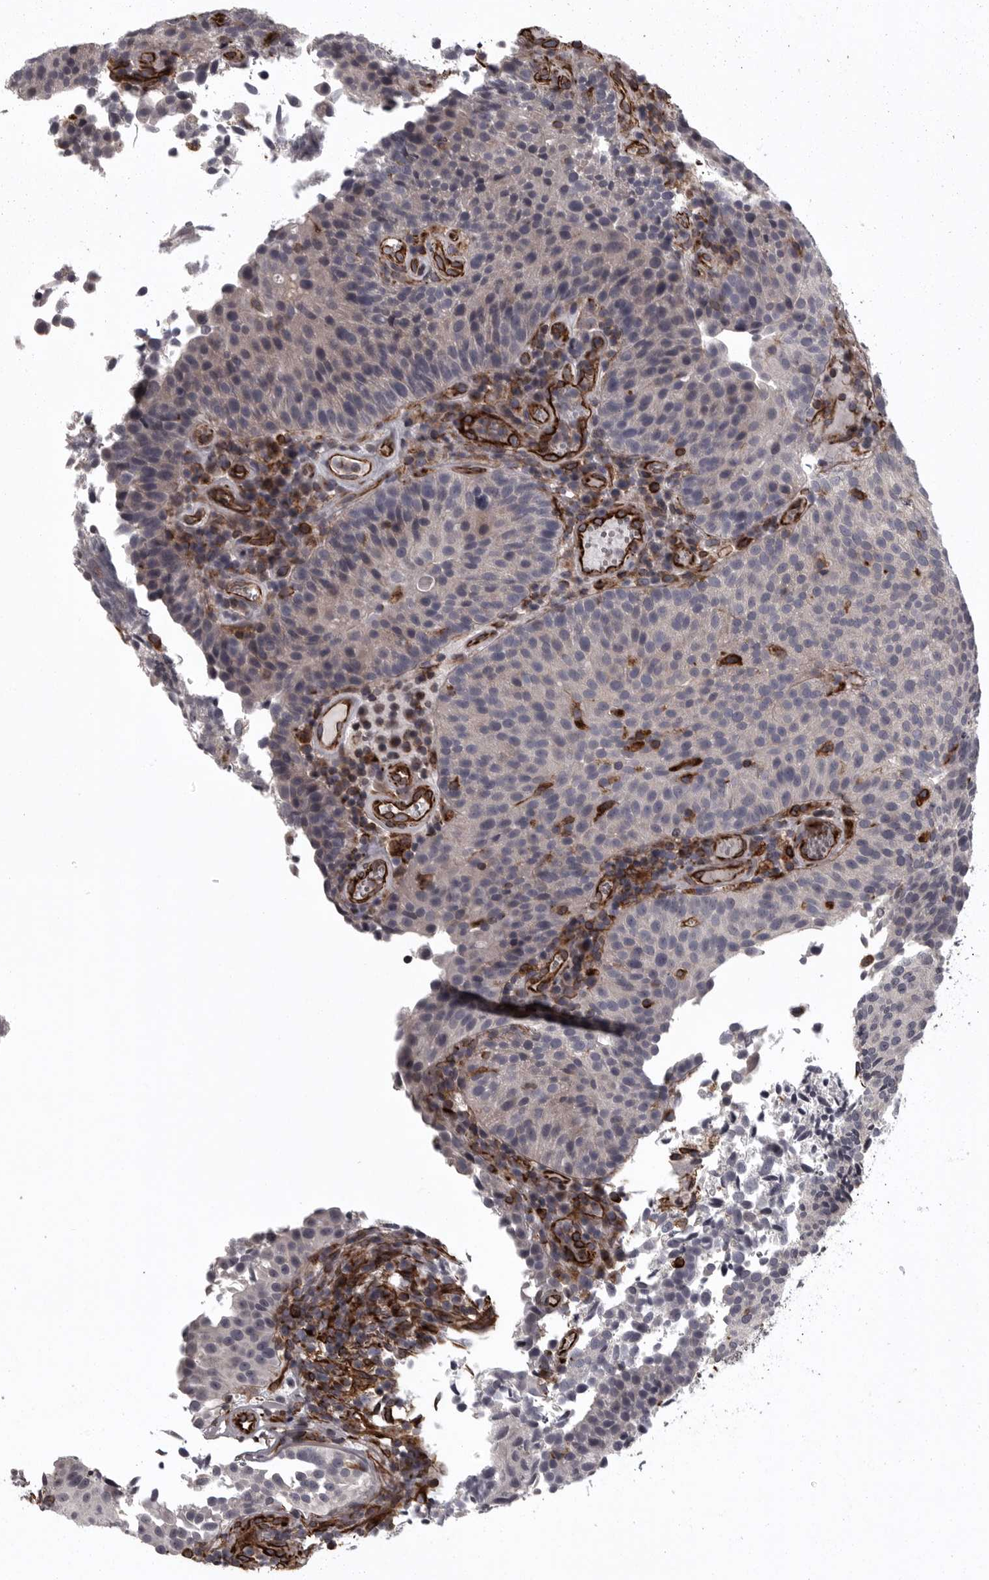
{"staining": {"intensity": "negative", "quantity": "none", "location": "none"}, "tissue": "urothelial cancer", "cell_type": "Tumor cells", "image_type": "cancer", "snomed": [{"axis": "morphology", "description": "Urothelial carcinoma, Low grade"}, {"axis": "topography", "description": "Urinary bladder"}], "caption": "Low-grade urothelial carcinoma stained for a protein using IHC shows no staining tumor cells.", "gene": "FAAP100", "patient": {"sex": "male", "age": 86}}